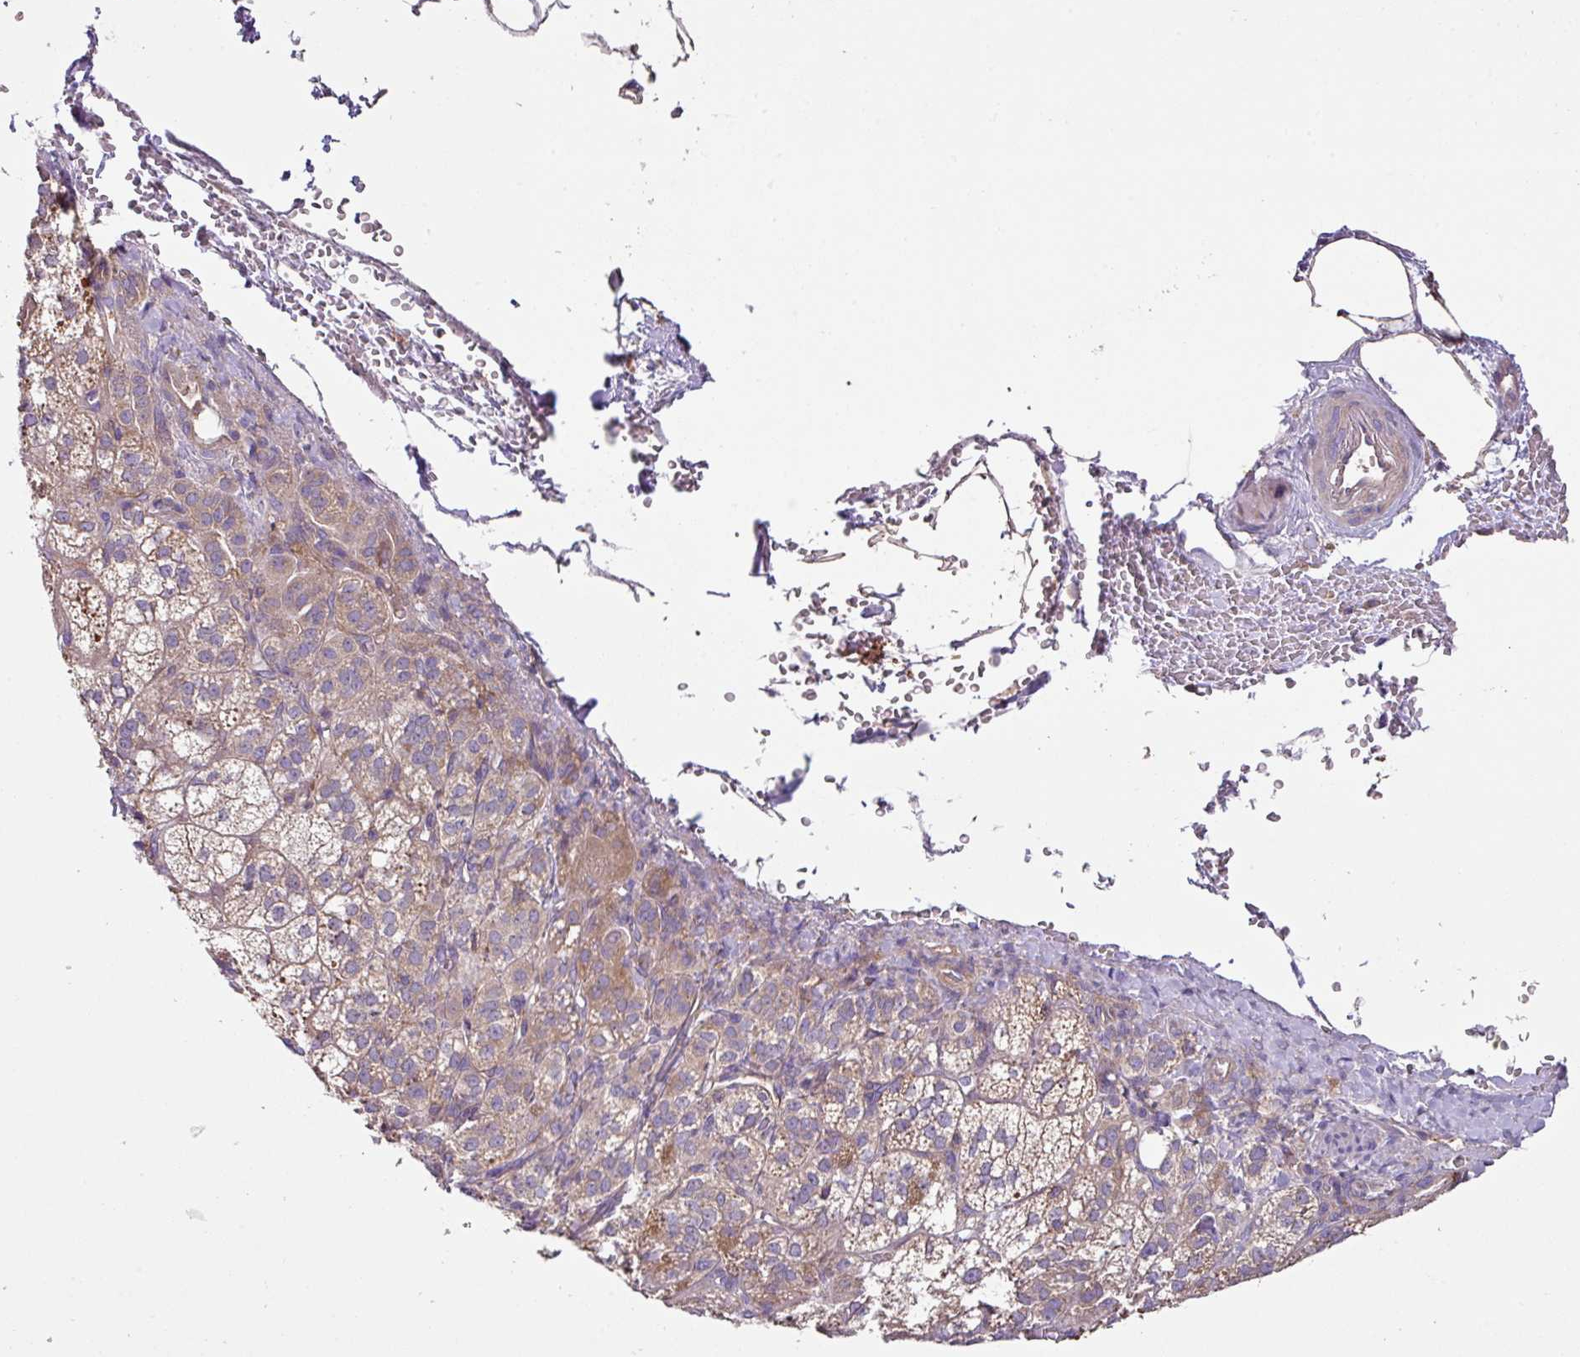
{"staining": {"intensity": "moderate", "quantity": "25%-75%", "location": "cytoplasmic/membranous"}, "tissue": "adrenal gland", "cell_type": "Glandular cells", "image_type": "normal", "snomed": [{"axis": "morphology", "description": "Normal tissue, NOS"}, {"axis": "topography", "description": "Adrenal gland"}], "caption": "Immunohistochemistry (IHC) histopathology image of benign adrenal gland: human adrenal gland stained using IHC exhibits medium levels of moderate protein expression localized specifically in the cytoplasmic/membranous of glandular cells, appearing as a cytoplasmic/membranous brown color.", "gene": "RIC1", "patient": {"sex": "female", "age": 60}}